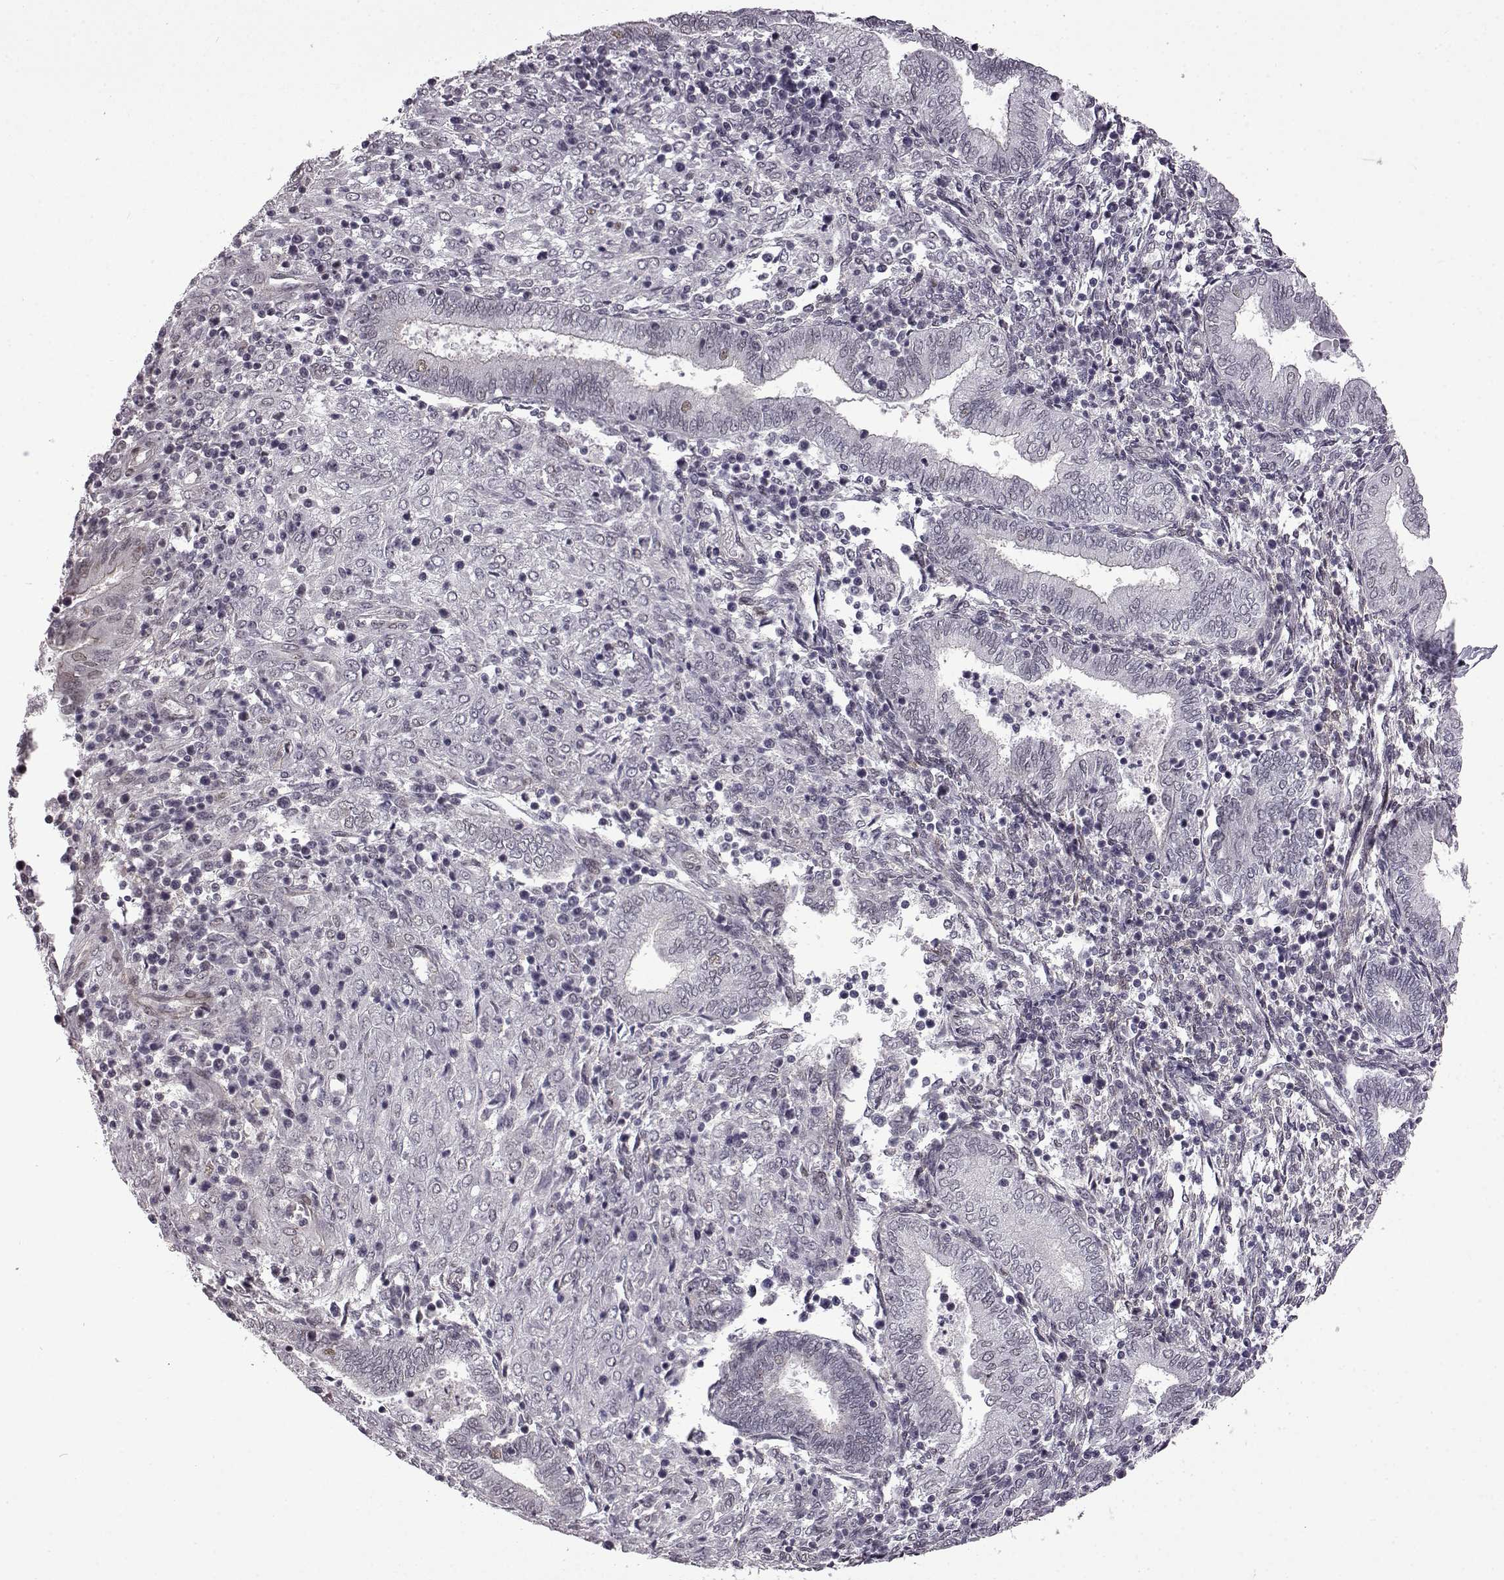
{"staining": {"intensity": "negative", "quantity": "none", "location": "none"}, "tissue": "endometrium", "cell_type": "Cells in endometrial stroma", "image_type": "normal", "snomed": [{"axis": "morphology", "description": "Normal tissue, NOS"}, {"axis": "topography", "description": "Endometrium"}], "caption": "Immunohistochemical staining of benign endometrium displays no significant expression in cells in endometrial stroma. Nuclei are stained in blue.", "gene": "SYNPO2", "patient": {"sex": "female", "age": 42}}